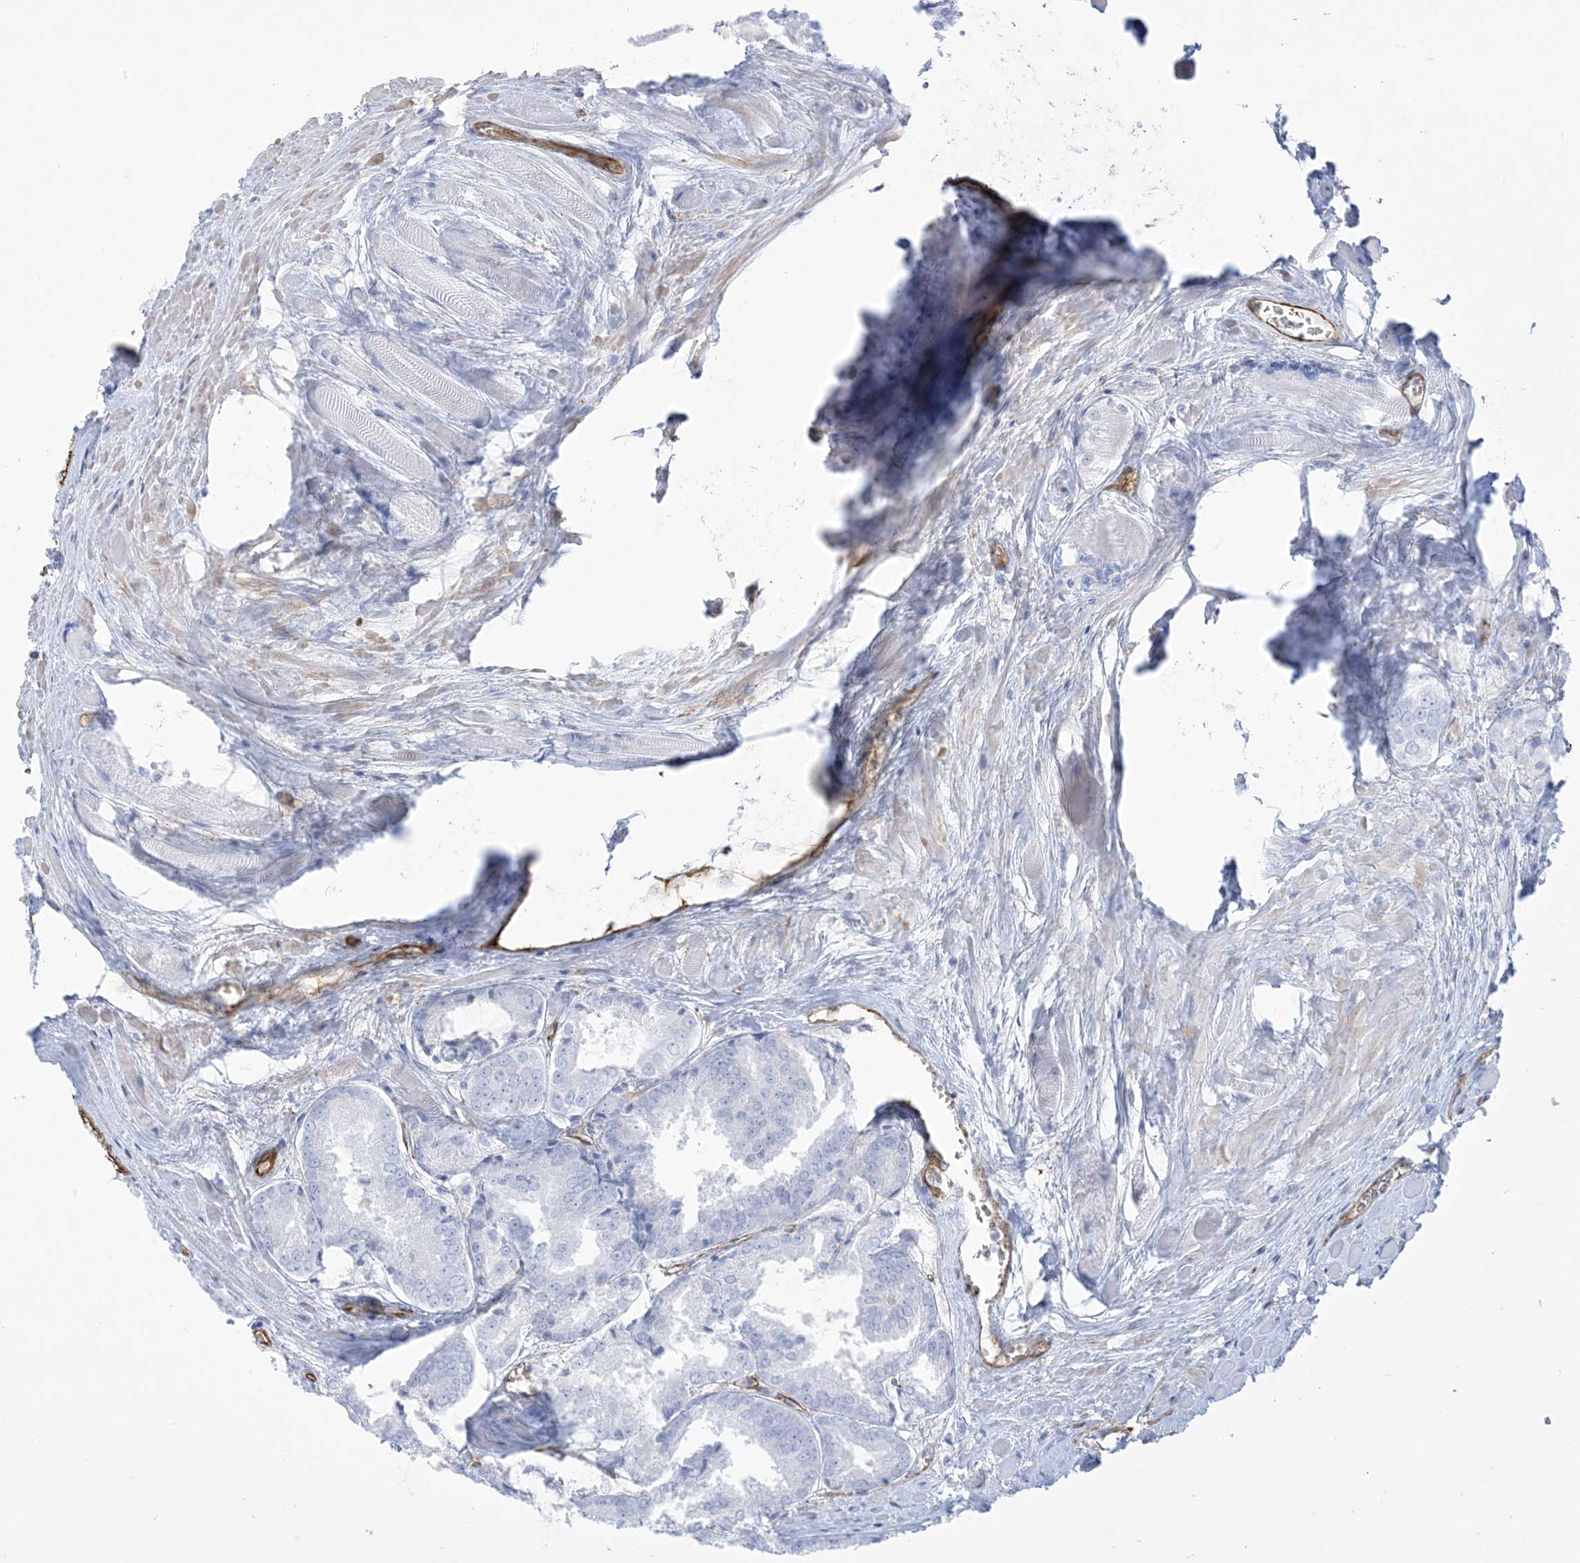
{"staining": {"intensity": "negative", "quantity": "none", "location": "none"}, "tissue": "prostate cancer", "cell_type": "Tumor cells", "image_type": "cancer", "snomed": [{"axis": "morphology", "description": "Adenocarcinoma, Low grade"}, {"axis": "topography", "description": "Prostate"}], "caption": "Image shows no protein expression in tumor cells of low-grade adenocarcinoma (prostate) tissue.", "gene": "B3GNT7", "patient": {"sex": "male", "age": 67}}